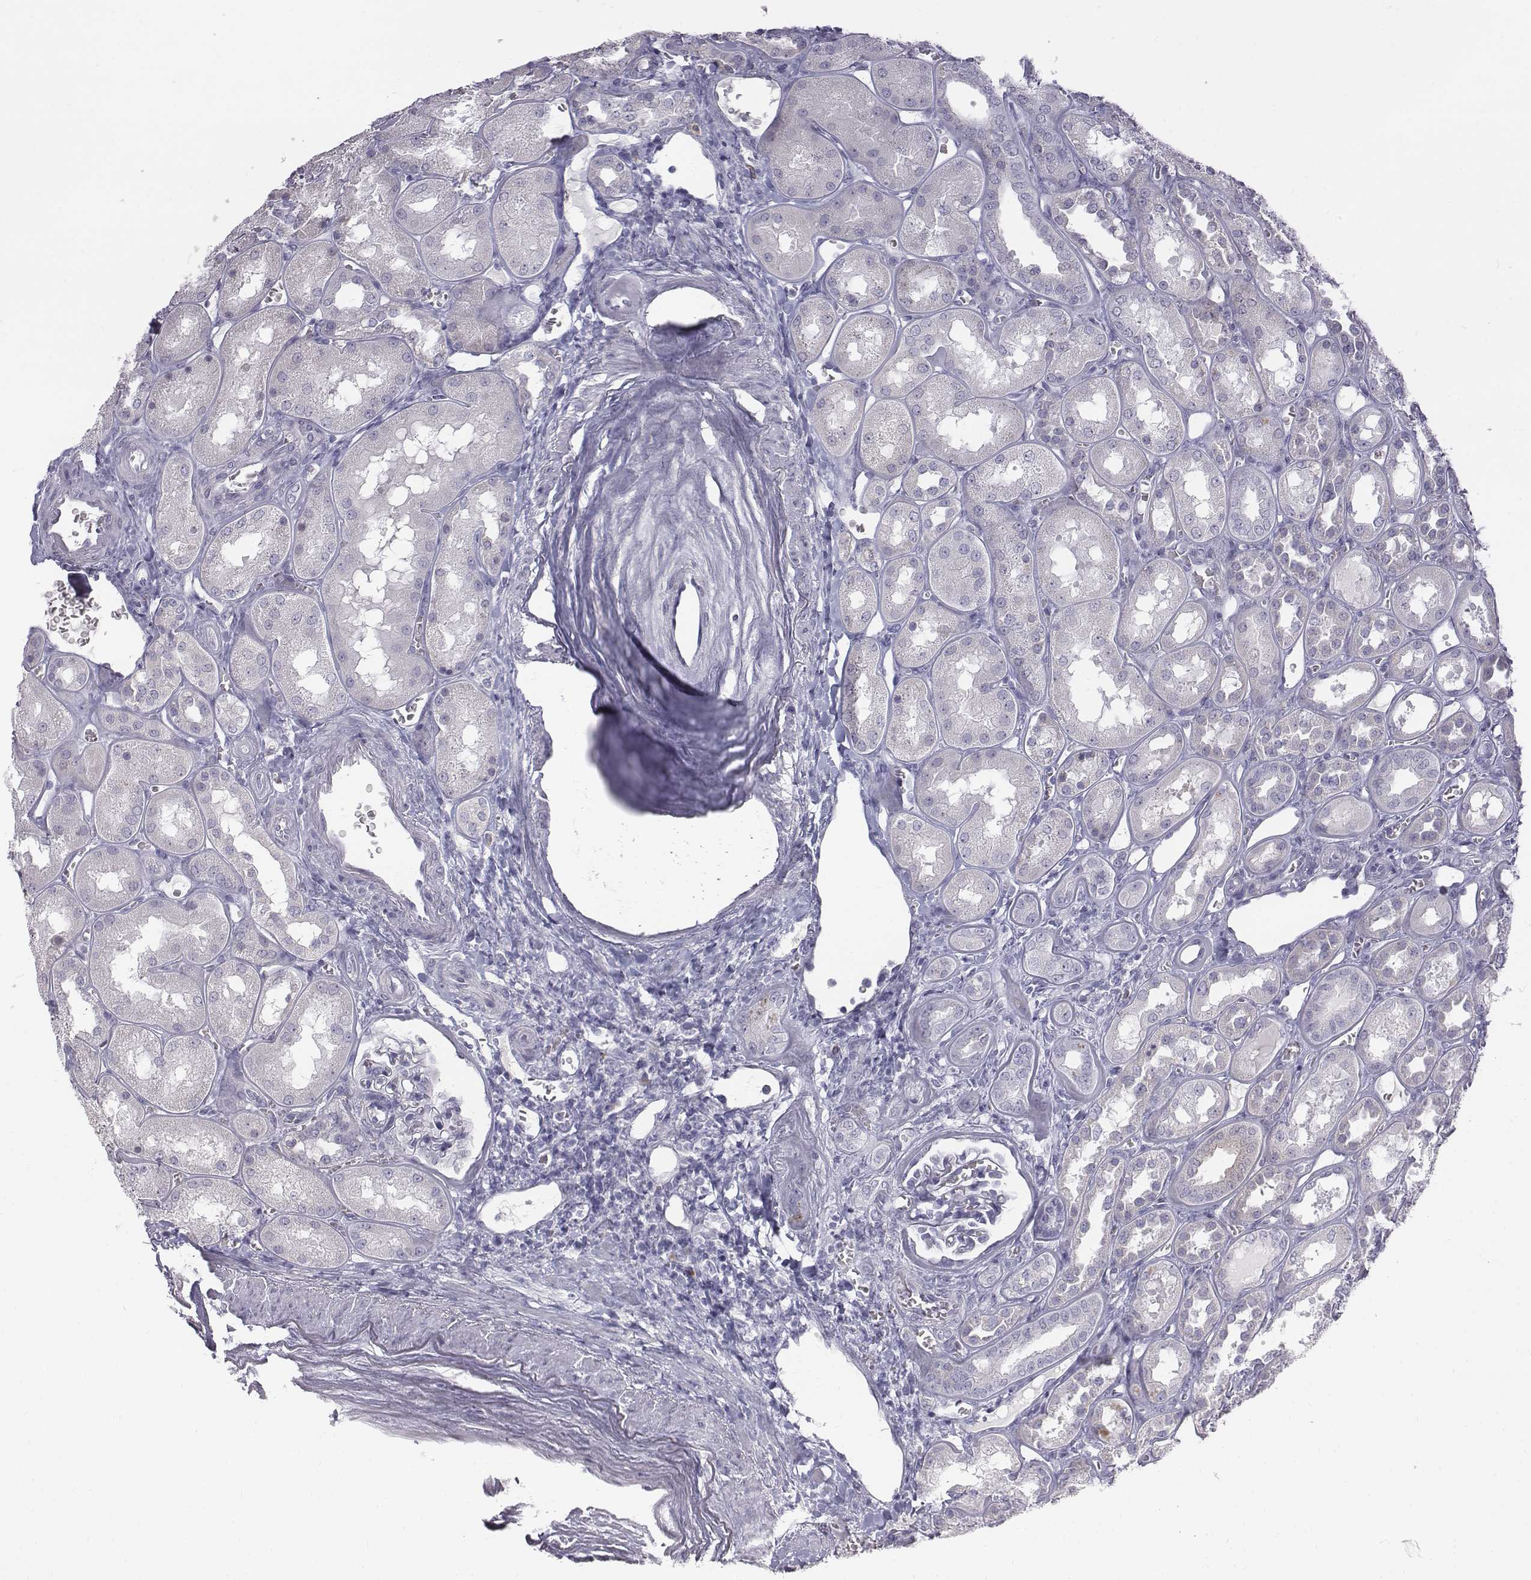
{"staining": {"intensity": "negative", "quantity": "none", "location": "none"}, "tissue": "kidney", "cell_type": "Cells in glomeruli", "image_type": "normal", "snomed": [{"axis": "morphology", "description": "Normal tissue, NOS"}, {"axis": "topography", "description": "Kidney"}], "caption": "A histopathology image of kidney stained for a protein exhibits no brown staining in cells in glomeruli.", "gene": "C6orf58", "patient": {"sex": "male", "age": 73}}